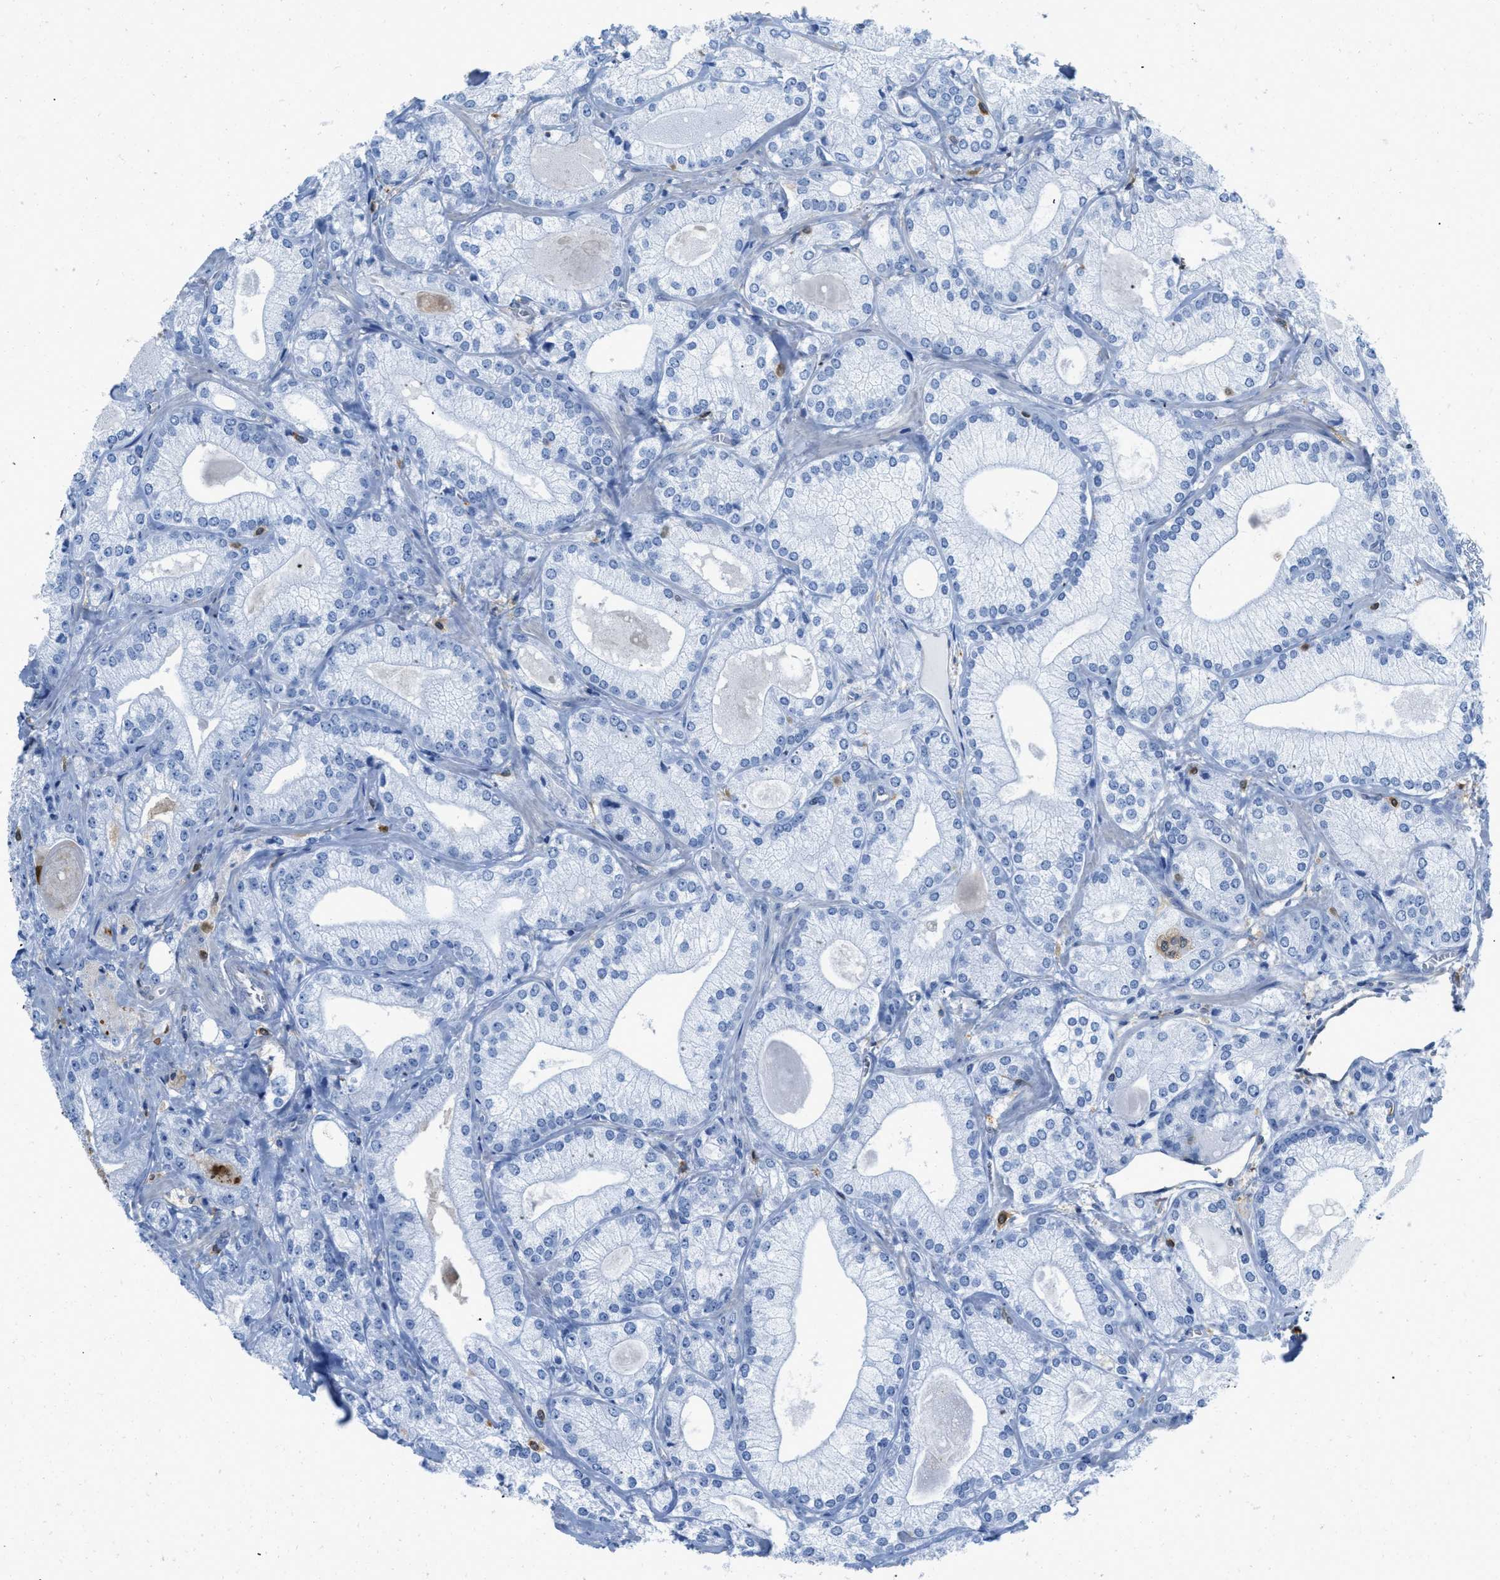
{"staining": {"intensity": "negative", "quantity": "none", "location": "none"}, "tissue": "prostate cancer", "cell_type": "Tumor cells", "image_type": "cancer", "snomed": [{"axis": "morphology", "description": "Adenocarcinoma, Low grade"}, {"axis": "topography", "description": "Prostate"}], "caption": "Histopathology image shows no protein staining in tumor cells of prostate cancer tissue.", "gene": "SERPINB1", "patient": {"sex": "male", "age": 65}}